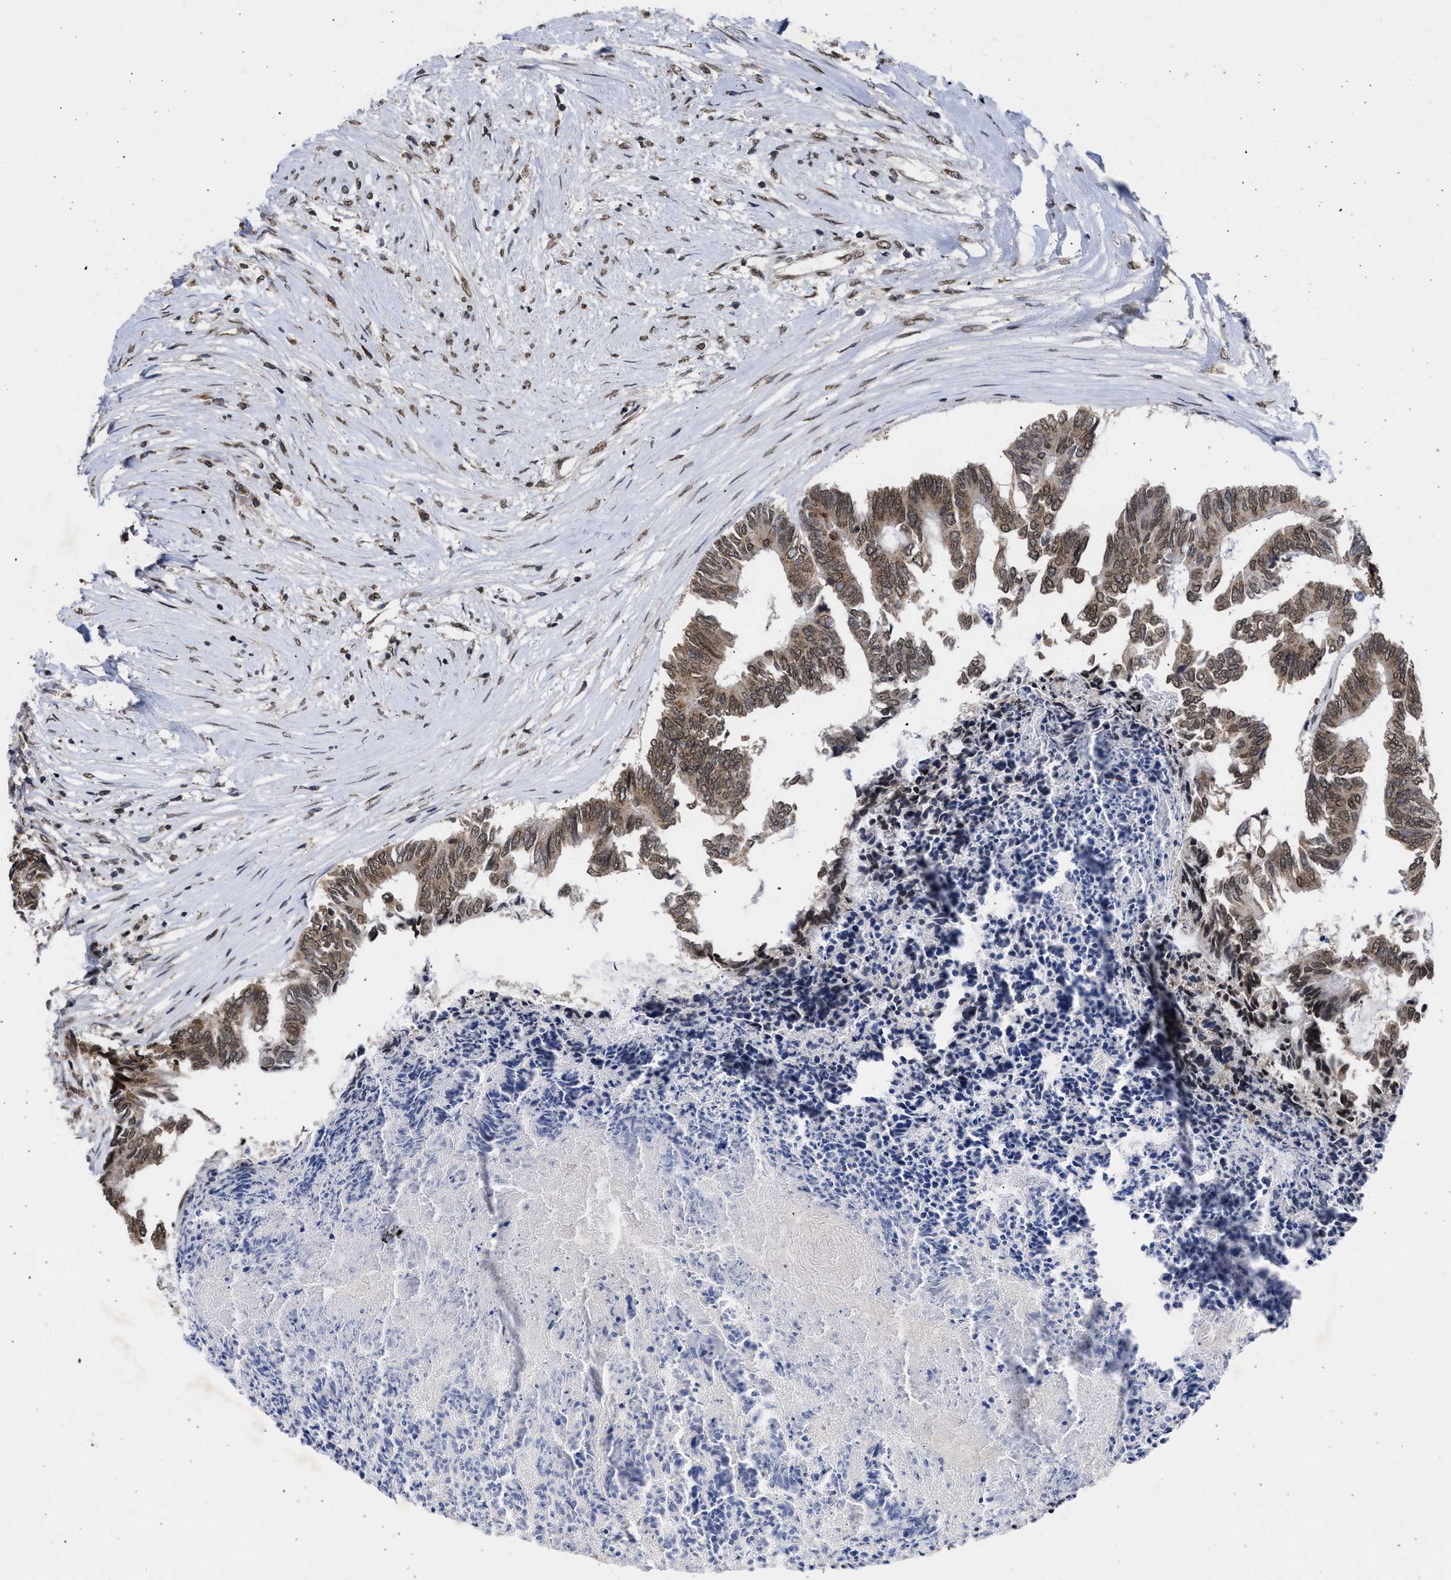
{"staining": {"intensity": "moderate", "quantity": ">75%", "location": "cytoplasmic/membranous,nuclear"}, "tissue": "colorectal cancer", "cell_type": "Tumor cells", "image_type": "cancer", "snomed": [{"axis": "morphology", "description": "Adenocarcinoma, NOS"}, {"axis": "topography", "description": "Rectum"}], "caption": "An immunohistochemistry histopathology image of tumor tissue is shown. Protein staining in brown labels moderate cytoplasmic/membranous and nuclear positivity in adenocarcinoma (colorectal) within tumor cells. Using DAB (3,3'-diaminobenzidine) (brown) and hematoxylin (blue) stains, captured at high magnification using brightfield microscopy.", "gene": "NUP35", "patient": {"sex": "male", "age": 63}}